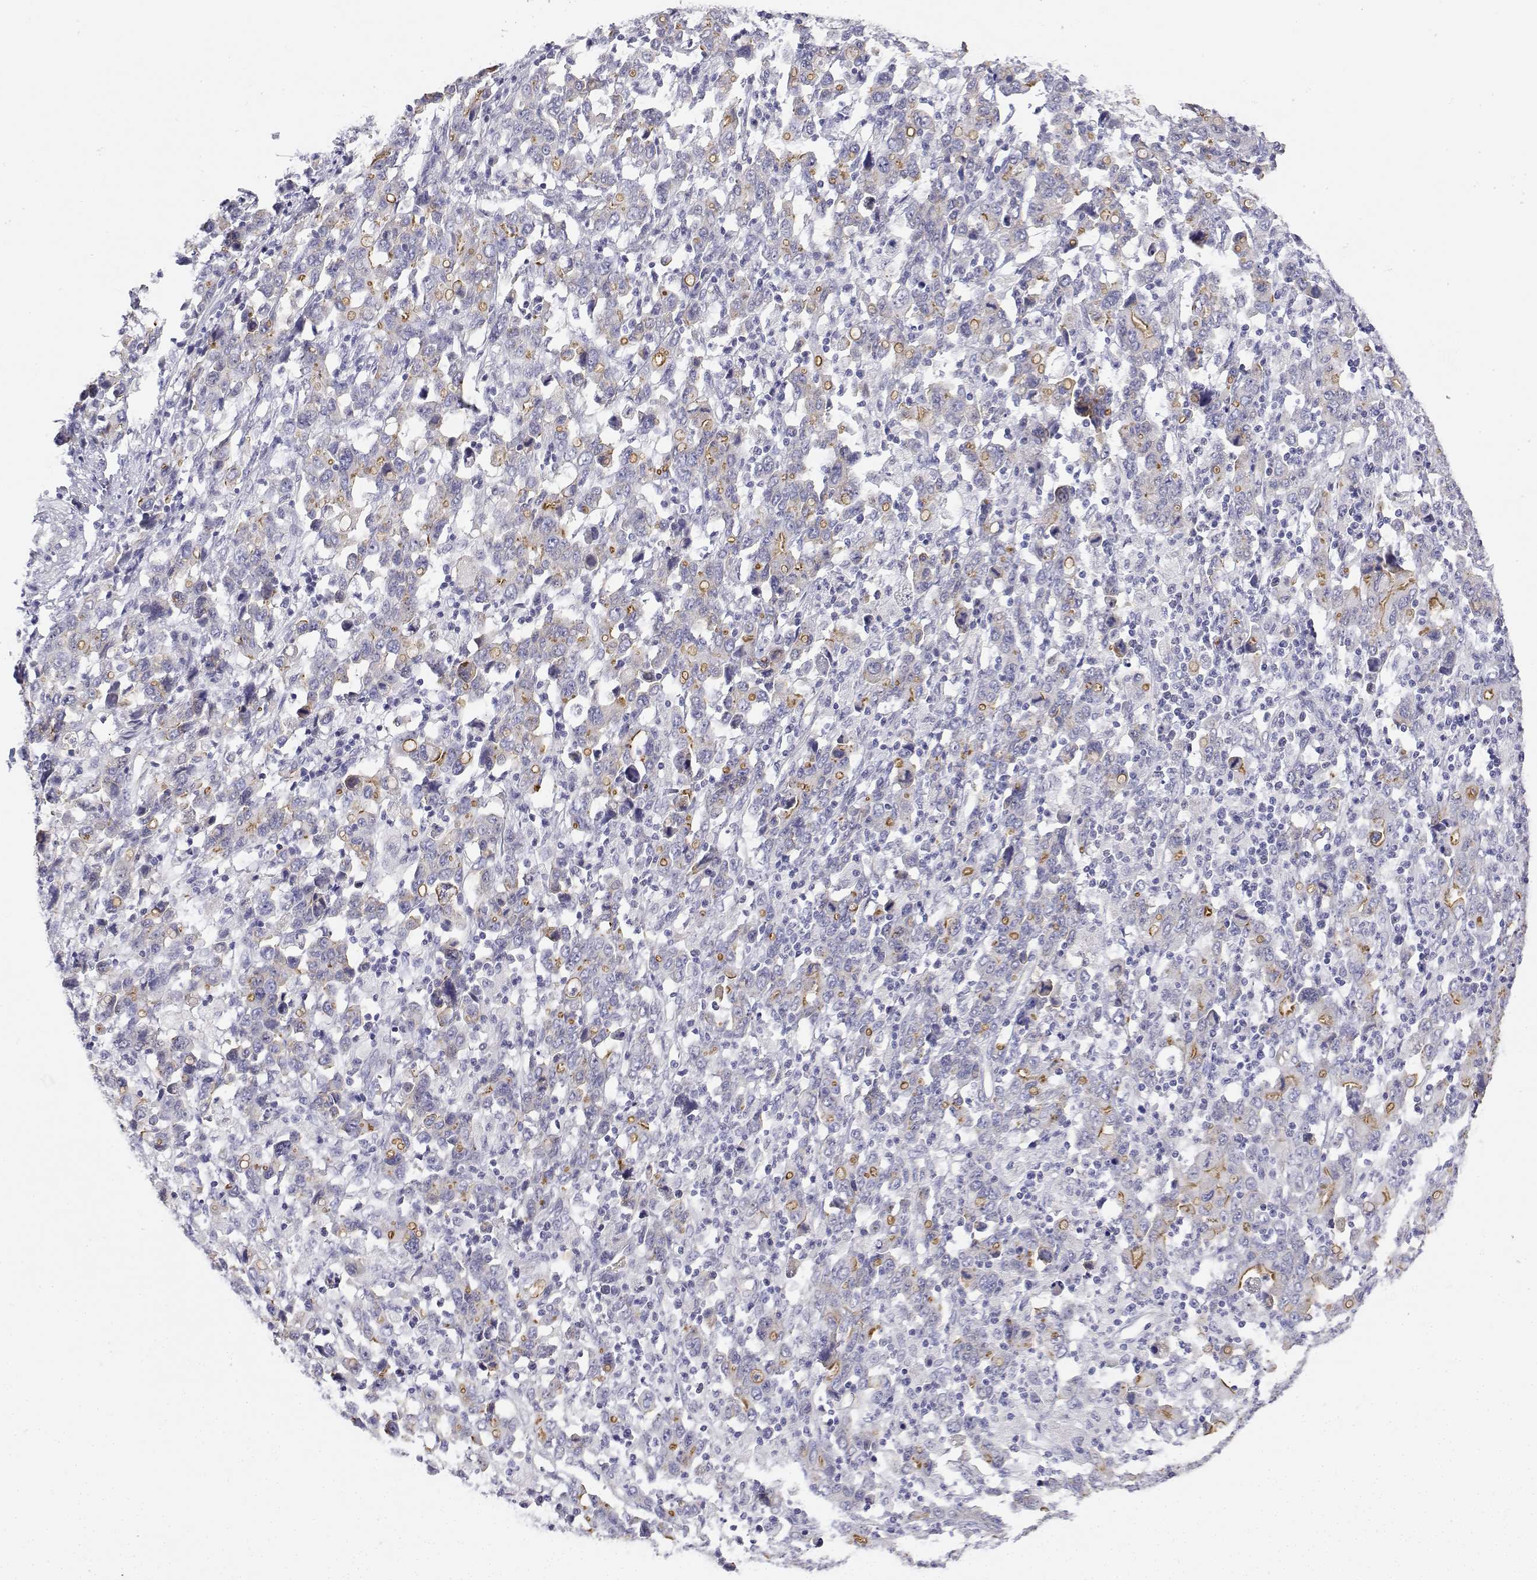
{"staining": {"intensity": "moderate", "quantity": "<25%", "location": "cytoplasmic/membranous"}, "tissue": "stomach cancer", "cell_type": "Tumor cells", "image_type": "cancer", "snomed": [{"axis": "morphology", "description": "Adenocarcinoma, NOS"}, {"axis": "topography", "description": "Stomach, upper"}], "caption": "The image reveals immunohistochemical staining of stomach adenocarcinoma. There is moderate cytoplasmic/membranous expression is appreciated in about <25% of tumor cells.", "gene": "MISP", "patient": {"sex": "male", "age": 69}}